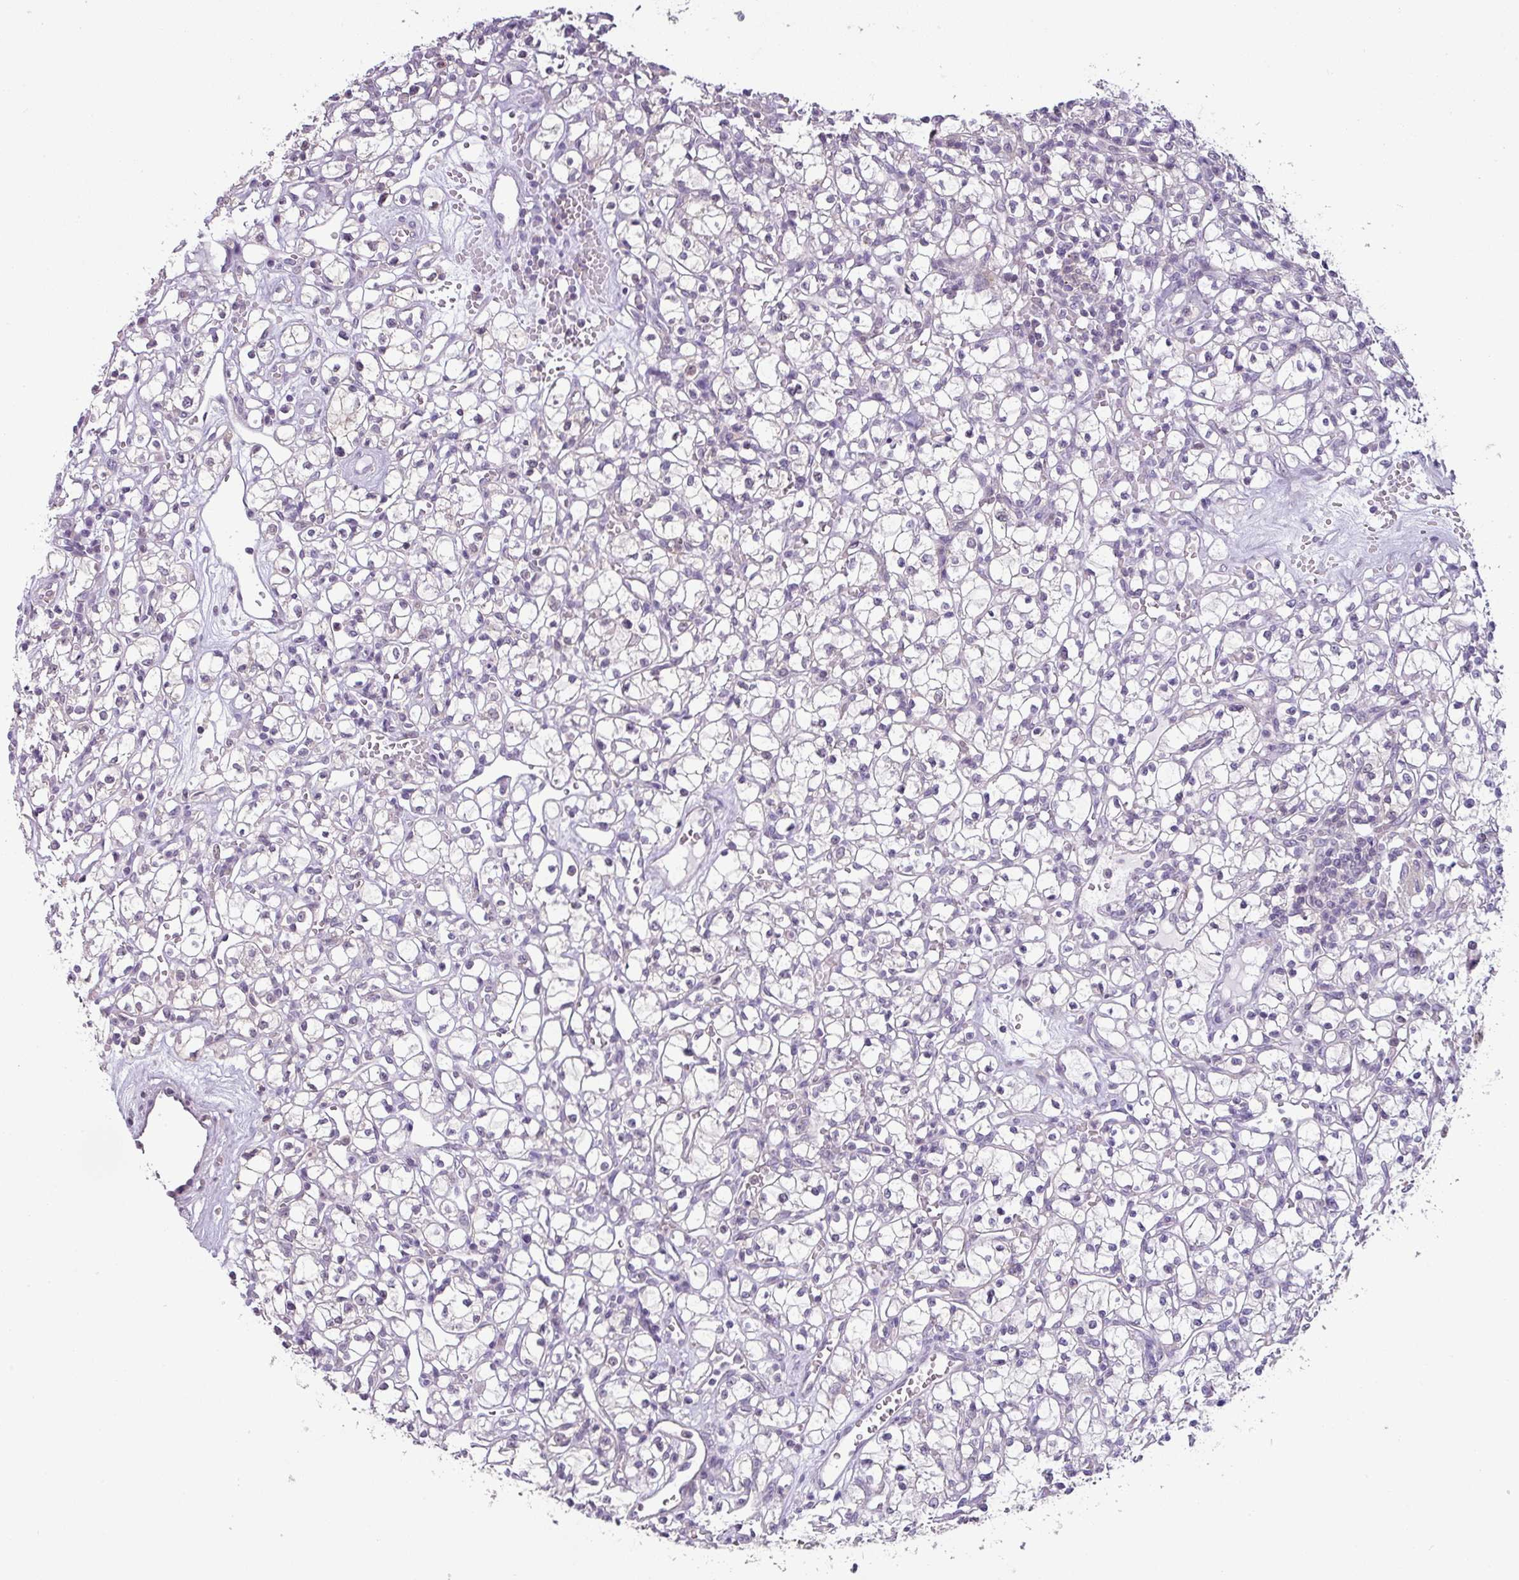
{"staining": {"intensity": "negative", "quantity": "none", "location": "none"}, "tissue": "renal cancer", "cell_type": "Tumor cells", "image_type": "cancer", "snomed": [{"axis": "morphology", "description": "Adenocarcinoma, NOS"}, {"axis": "topography", "description": "Kidney"}], "caption": "Tumor cells are negative for protein expression in human adenocarcinoma (renal).", "gene": "TTLL12", "patient": {"sex": "female", "age": 59}}